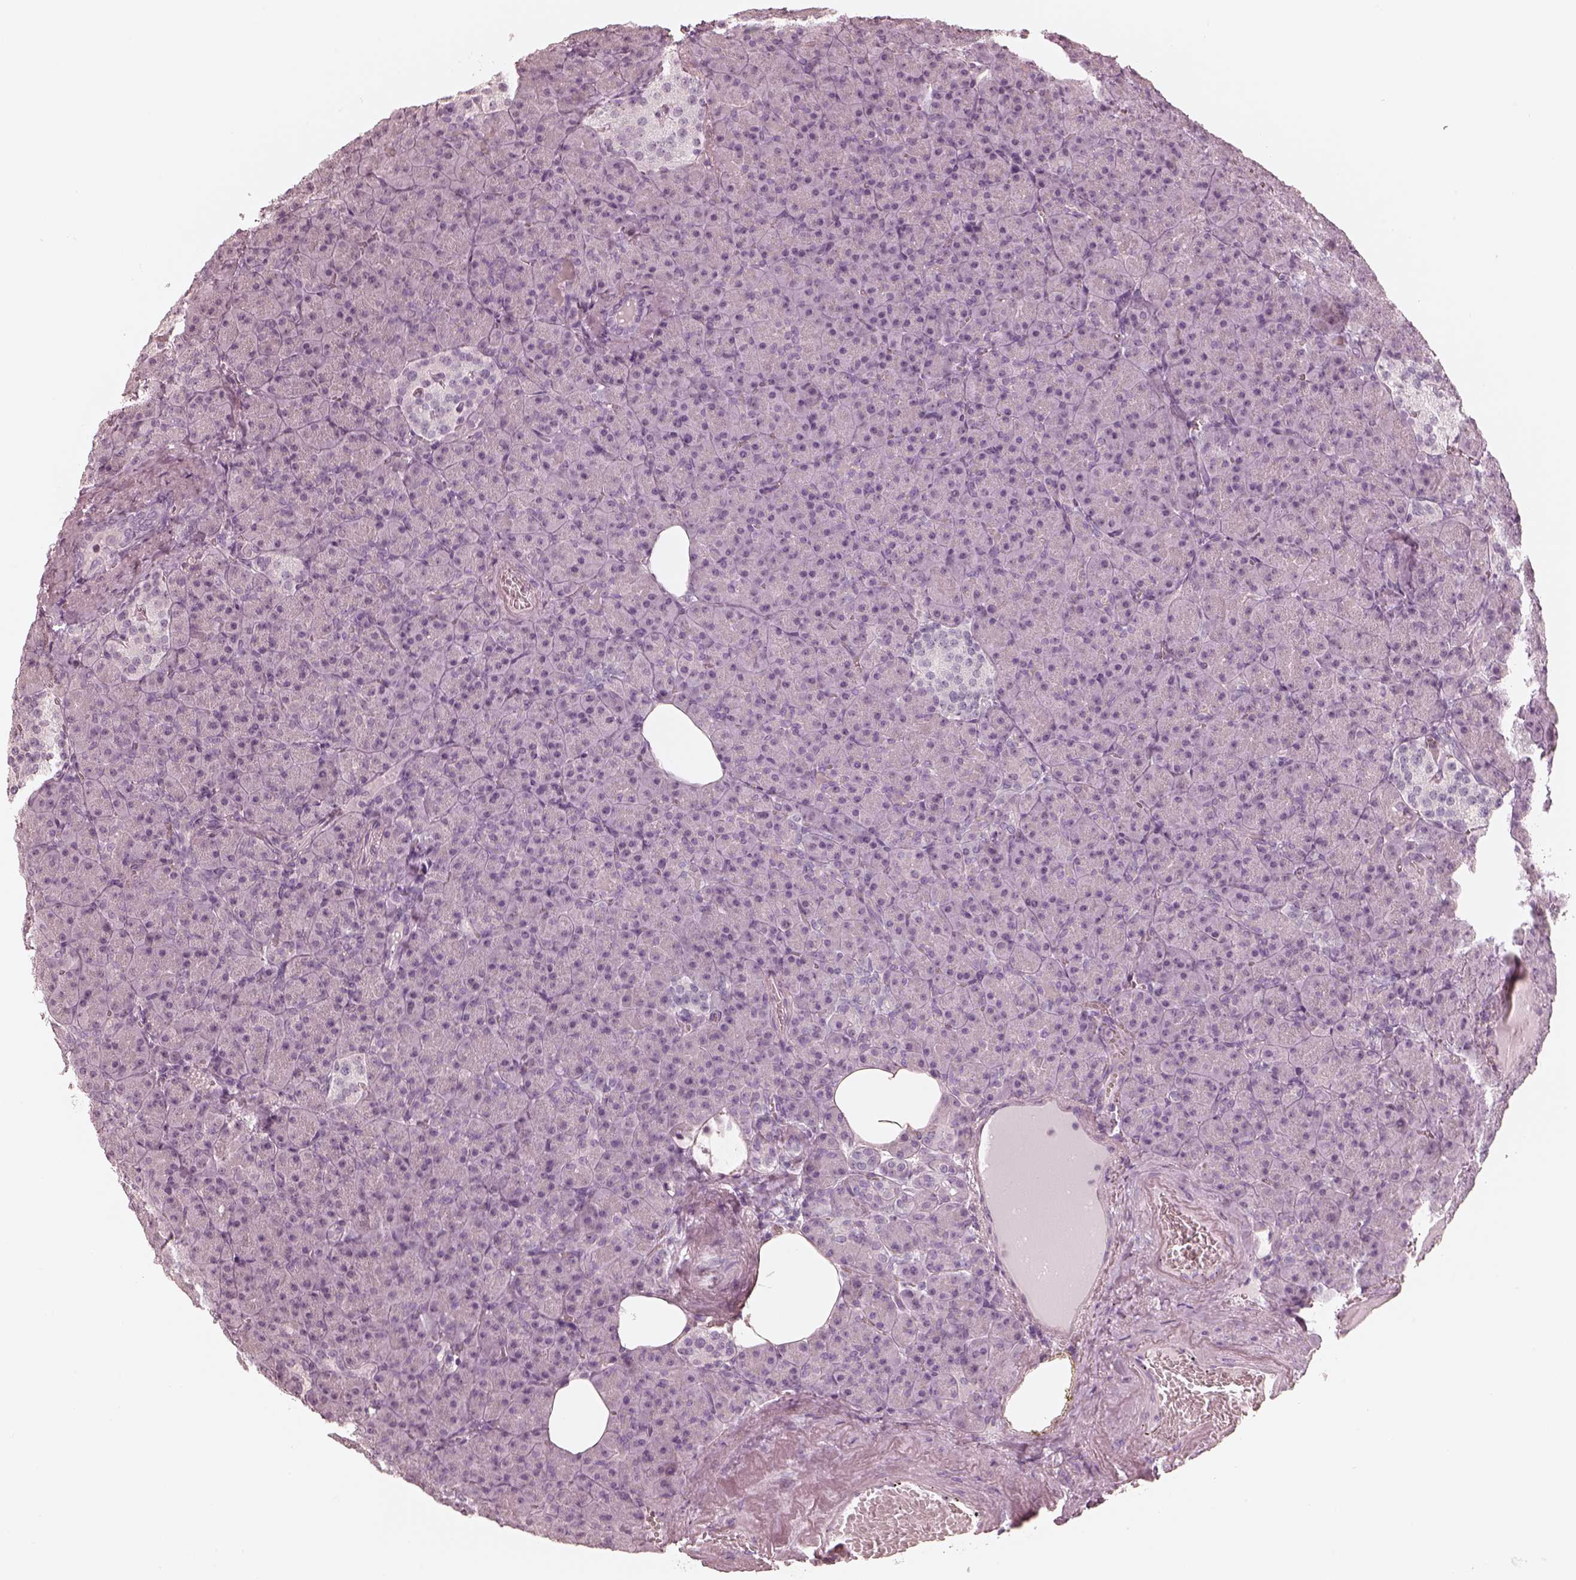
{"staining": {"intensity": "negative", "quantity": "none", "location": "none"}, "tissue": "pancreas", "cell_type": "Exocrine glandular cells", "image_type": "normal", "snomed": [{"axis": "morphology", "description": "Normal tissue, NOS"}, {"axis": "topography", "description": "Pancreas"}], "caption": "A high-resolution micrograph shows IHC staining of unremarkable pancreas, which reveals no significant staining in exocrine glandular cells.", "gene": "CALR3", "patient": {"sex": "female", "age": 74}}